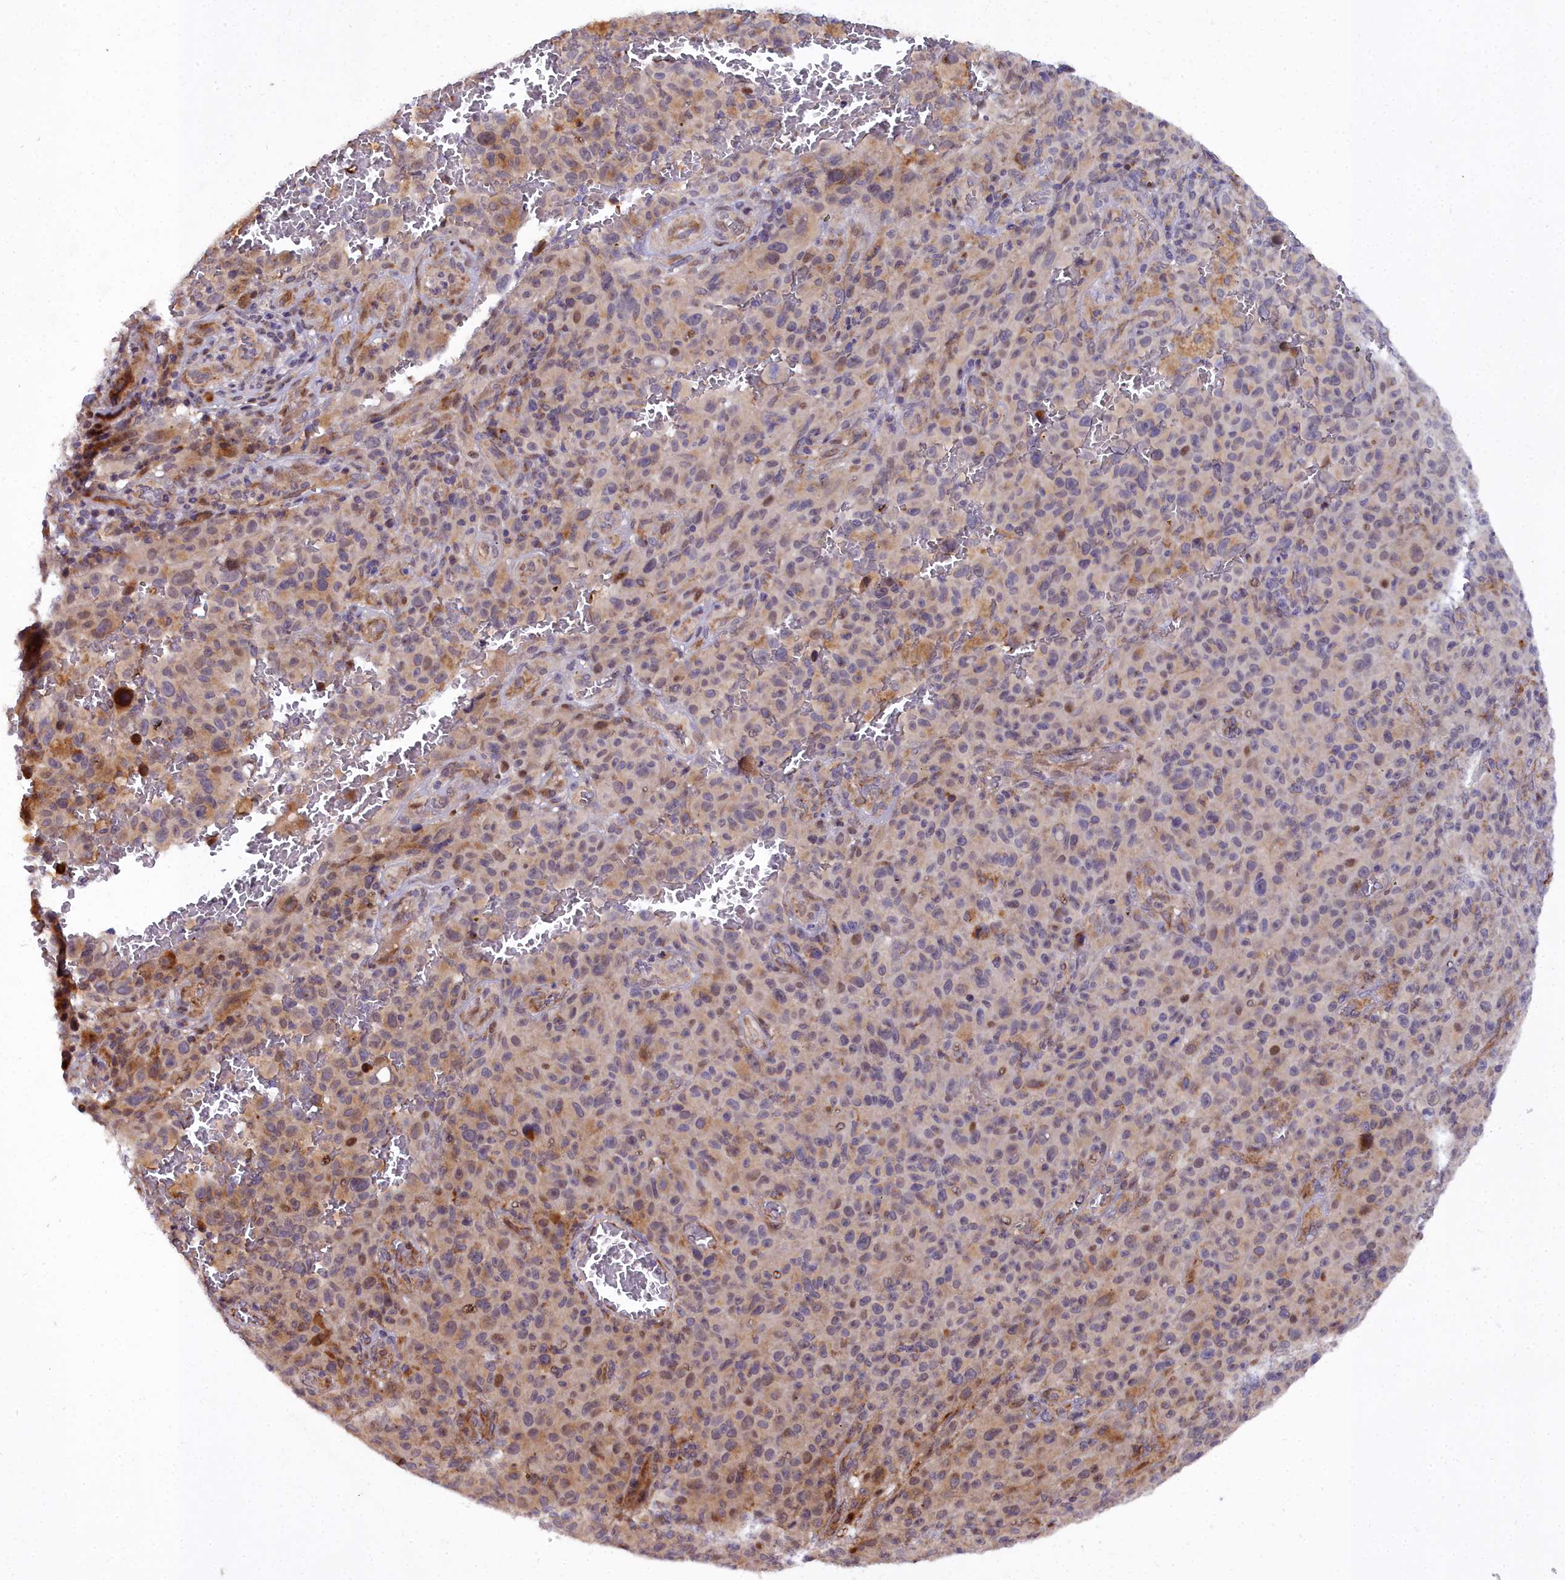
{"staining": {"intensity": "weak", "quantity": "25%-75%", "location": "cytoplasmic/membranous,nuclear"}, "tissue": "melanoma", "cell_type": "Tumor cells", "image_type": "cancer", "snomed": [{"axis": "morphology", "description": "Malignant melanoma, NOS"}, {"axis": "topography", "description": "Skin"}], "caption": "Immunohistochemical staining of melanoma displays low levels of weak cytoplasmic/membranous and nuclear protein expression in about 25%-75% of tumor cells. Immunohistochemistry (ihc) stains the protein in brown and the nuclei are stained blue.", "gene": "MRPS11", "patient": {"sex": "female", "age": 82}}